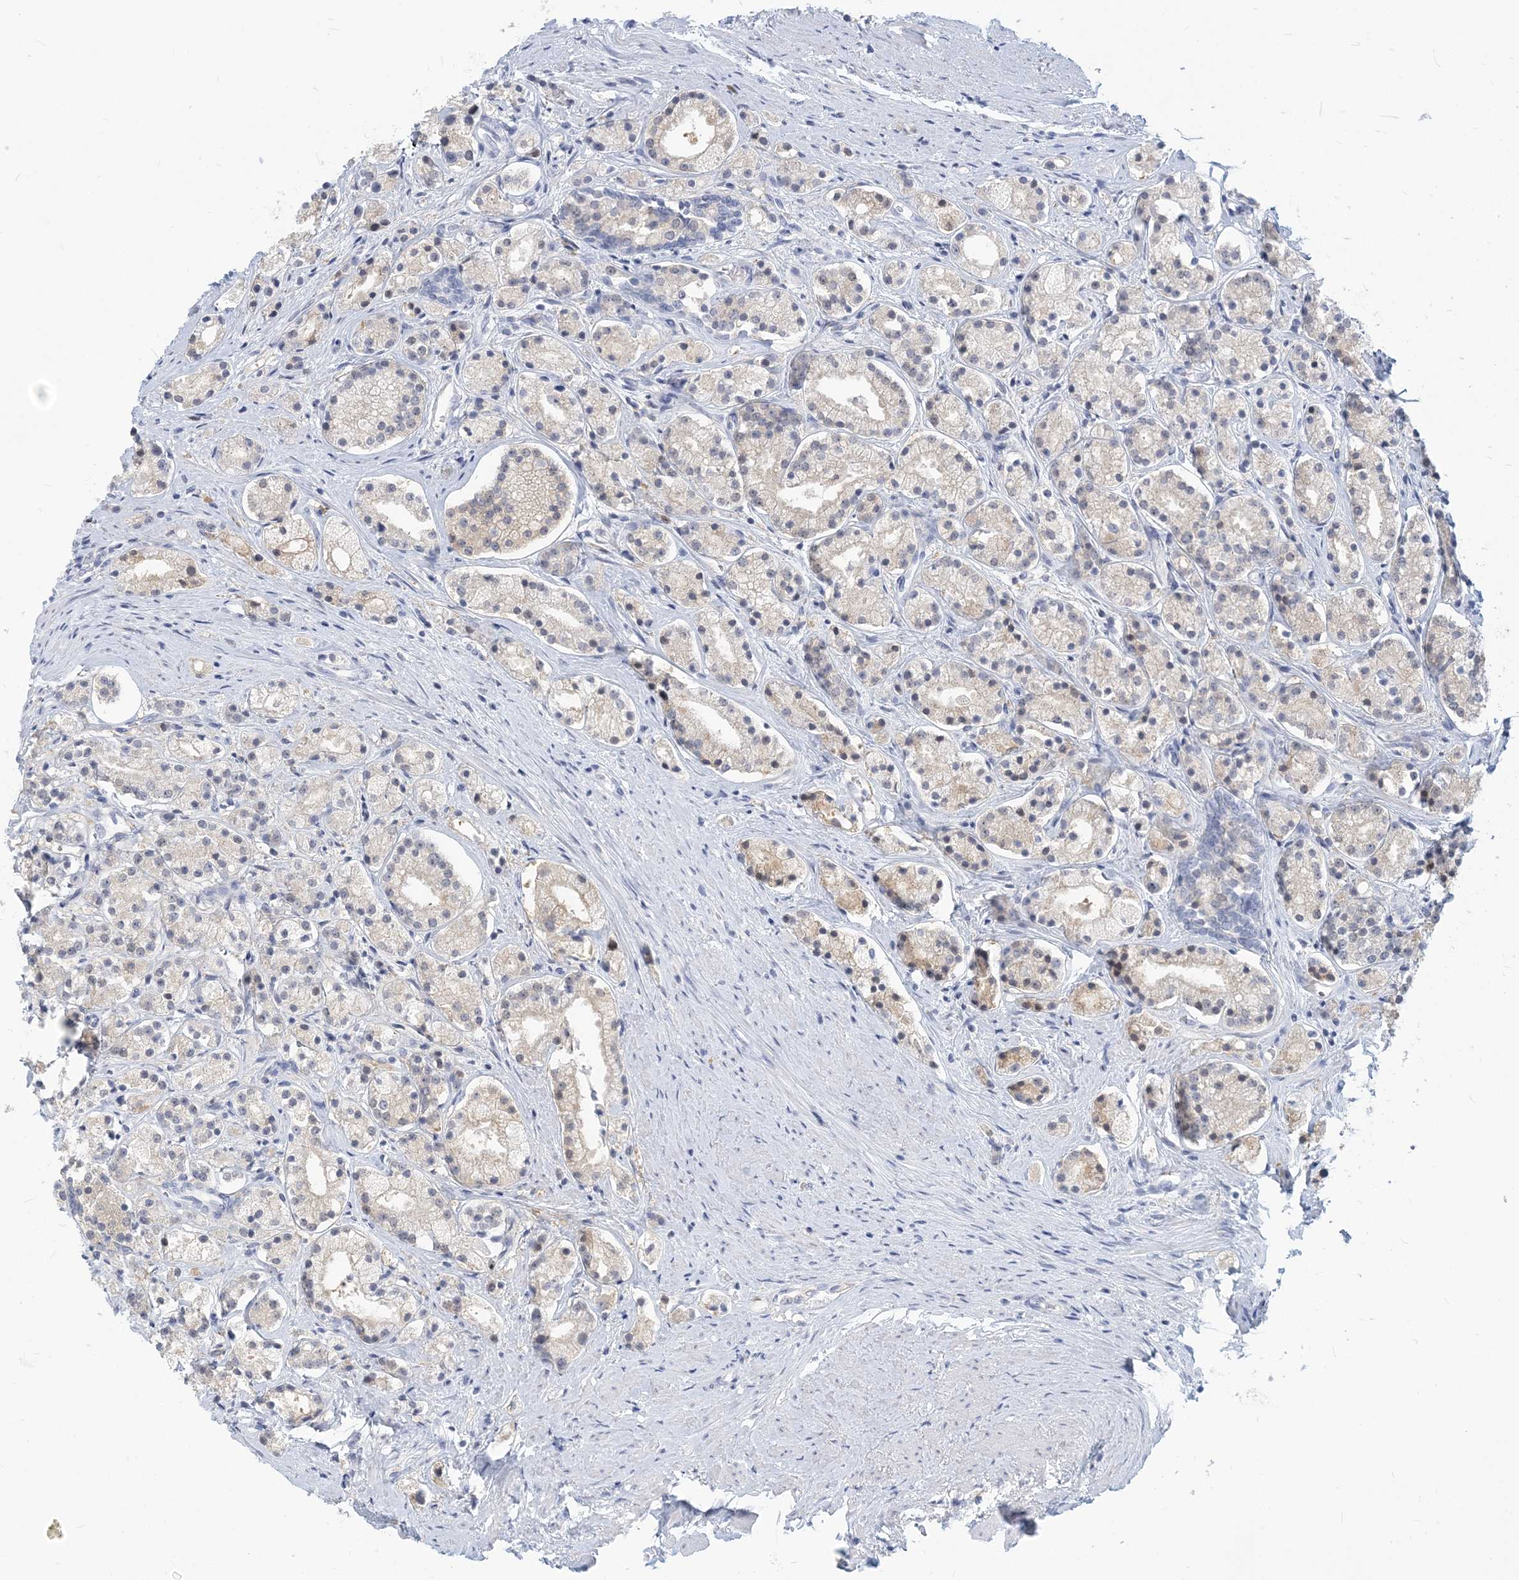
{"staining": {"intensity": "negative", "quantity": "none", "location": "none"}, "tissue": "prostate cancer", "cell_type": "Tumor cells", "image_type": "cancer", "snomed": [{"axis": "morphology", "description": "Adenocarcinoma, High grade"}, {"axis": "topography", "description": "Prostate"}], "caption": "High magnification brightfield microscopy of prostate cancer (high-grade adenocarcinoma) stained with DAB (3,3'-diaminobenzidine) (brown) and counterstained with hematoxylin (blue): tumor cells show no significant staining.", "gene": "GMPPA", "patient": {"sex": "male", "age": 69}}